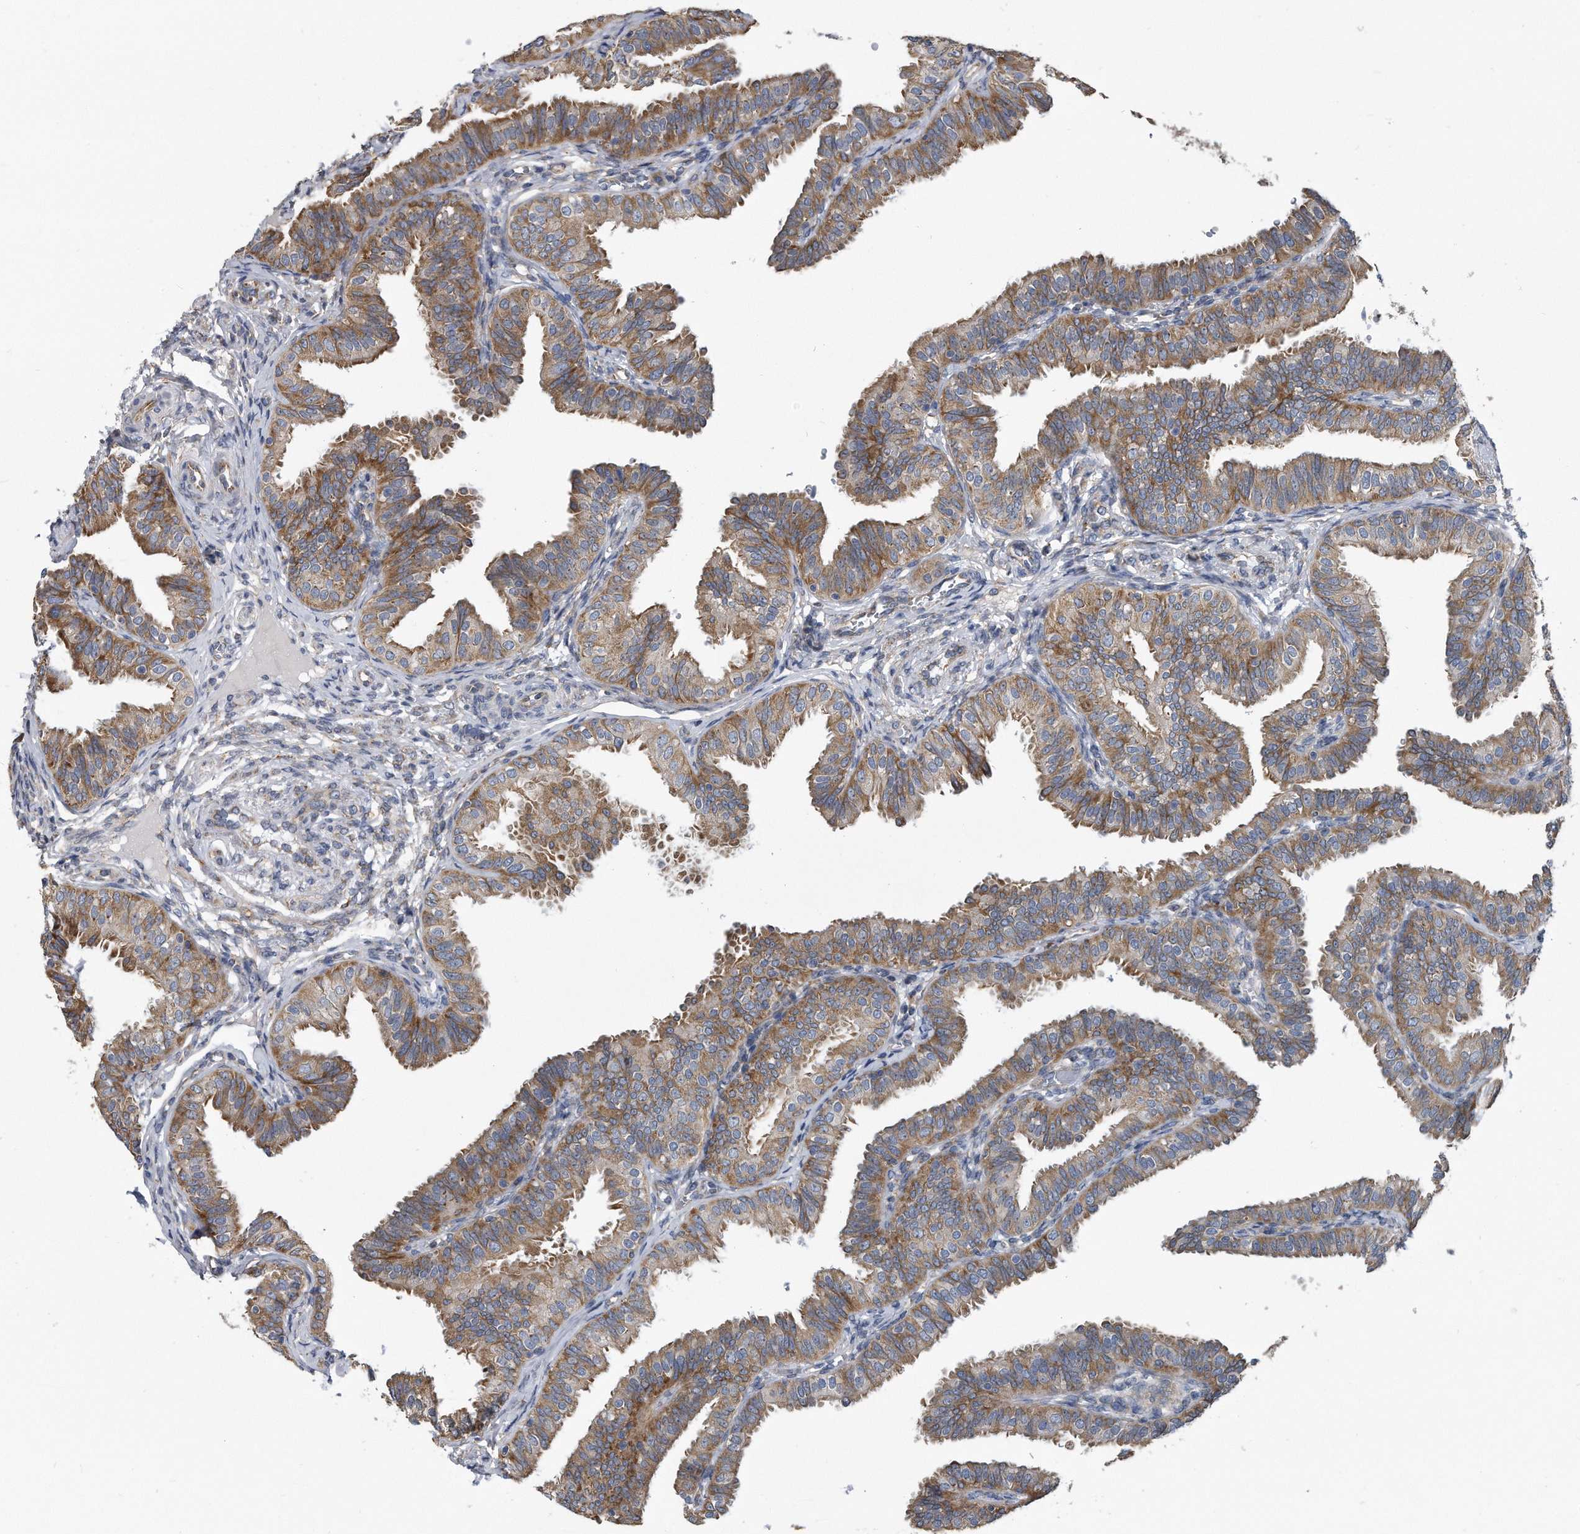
{"staining": {"intensity": "moderate", "quantity": ">75%", "location": "cytoplasmic/membranous"}, "tissue": "fallopian tube", "cell_type": "Glandular cells", "image_type": "normal", "snomed": [{"axis": "morphology", "description": "Normal tissue, NOS"}, {"axis": "topography", "description": "Fallopian tube"}], "caption": "Moderate cytoplasmic/membranous staining is identified in approximately >75% of glandular cells in benign fallopian tube.", "gene": "CCDC47", "patient": {"sex": "female", "age": 35}}